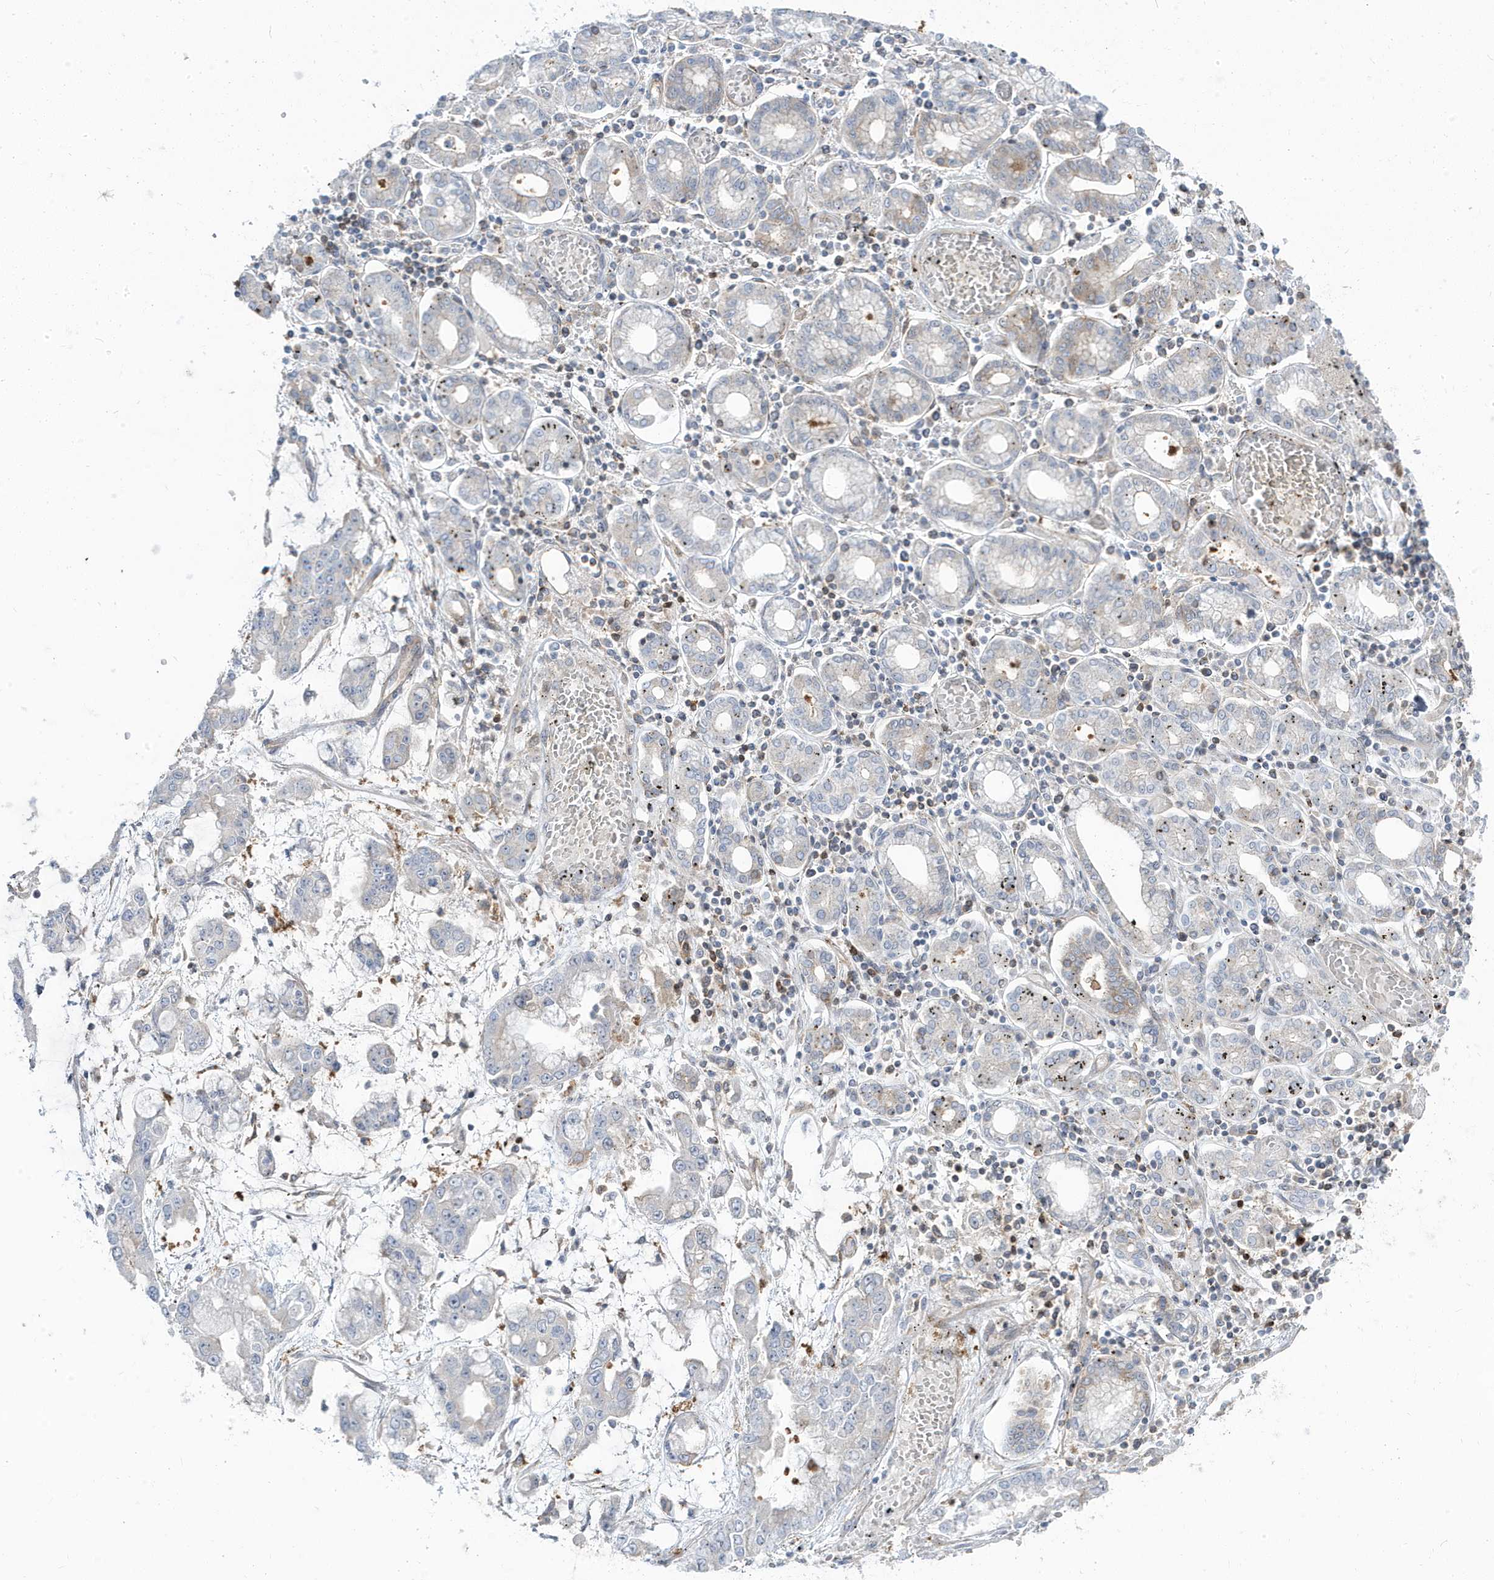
{"staining": {"intensity": "negative", "quantity": "none", "location": "none"}, "tissue": "stomach cancer", "cell_type": "Tumor cells", "image_type": "cancer", "snomed": [{"axis": "morphology", "description": "Normal tissue, NOS"}, {"axis": "morphology", "description": "Adenocarcinoma, NOS"}, {"axis": "topography", "description": "Stomach, upper"}, {"axis": "topography", "description": "Stomach"}], "caption": "Stomach adenocarcinoma stained for a protein using immunohistochemistry exhibits no staining tumor cells.", "gene": "STAM", "patient": {"sex": "male", "age": 76}}